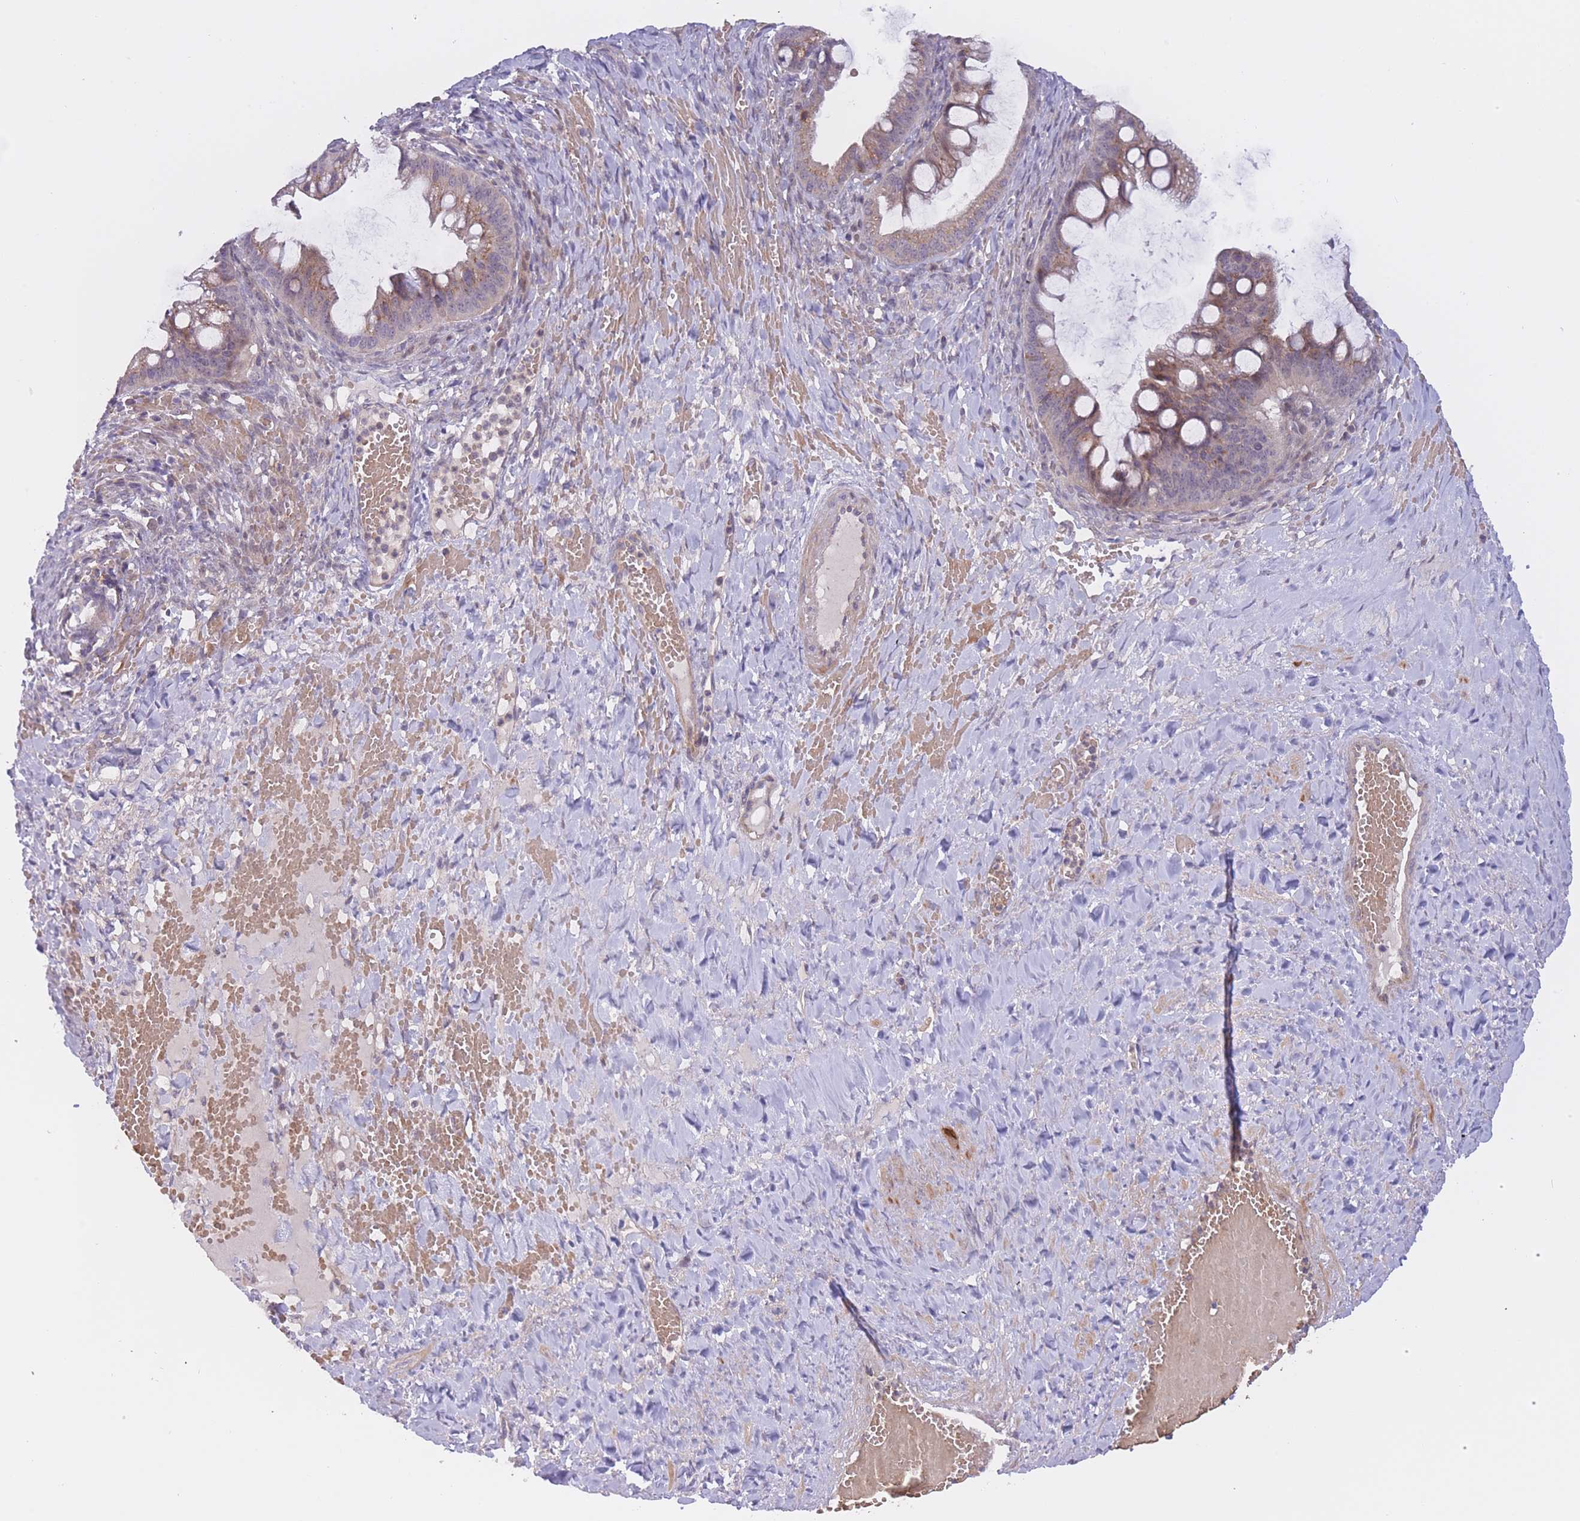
{"staining": {"intensity": "weak", "quantity": "25%-75%", "location": "cytoplasmic/membranous"}, "tissue": "ovarian cancer", "cell_type": "Tumor cells", "image_type": "cancer", "snomed": [{"axis": "morphology", "description": "Cystadenocarcinoma, mucinous, NOS"}, {"axis": "topography", "description": "Ovary"}], "caption": "High-magnification brightfield microscopy of ovarian cancer stained with DAB (brown) and counterstained with hematoxylin (blue). tumor cells exhibit weak cytoplasmic/membranous staining is identified in approximately25%-75% of cells.", "gene": "FUT5", "patient": {"sex": "female", "age": 73}}